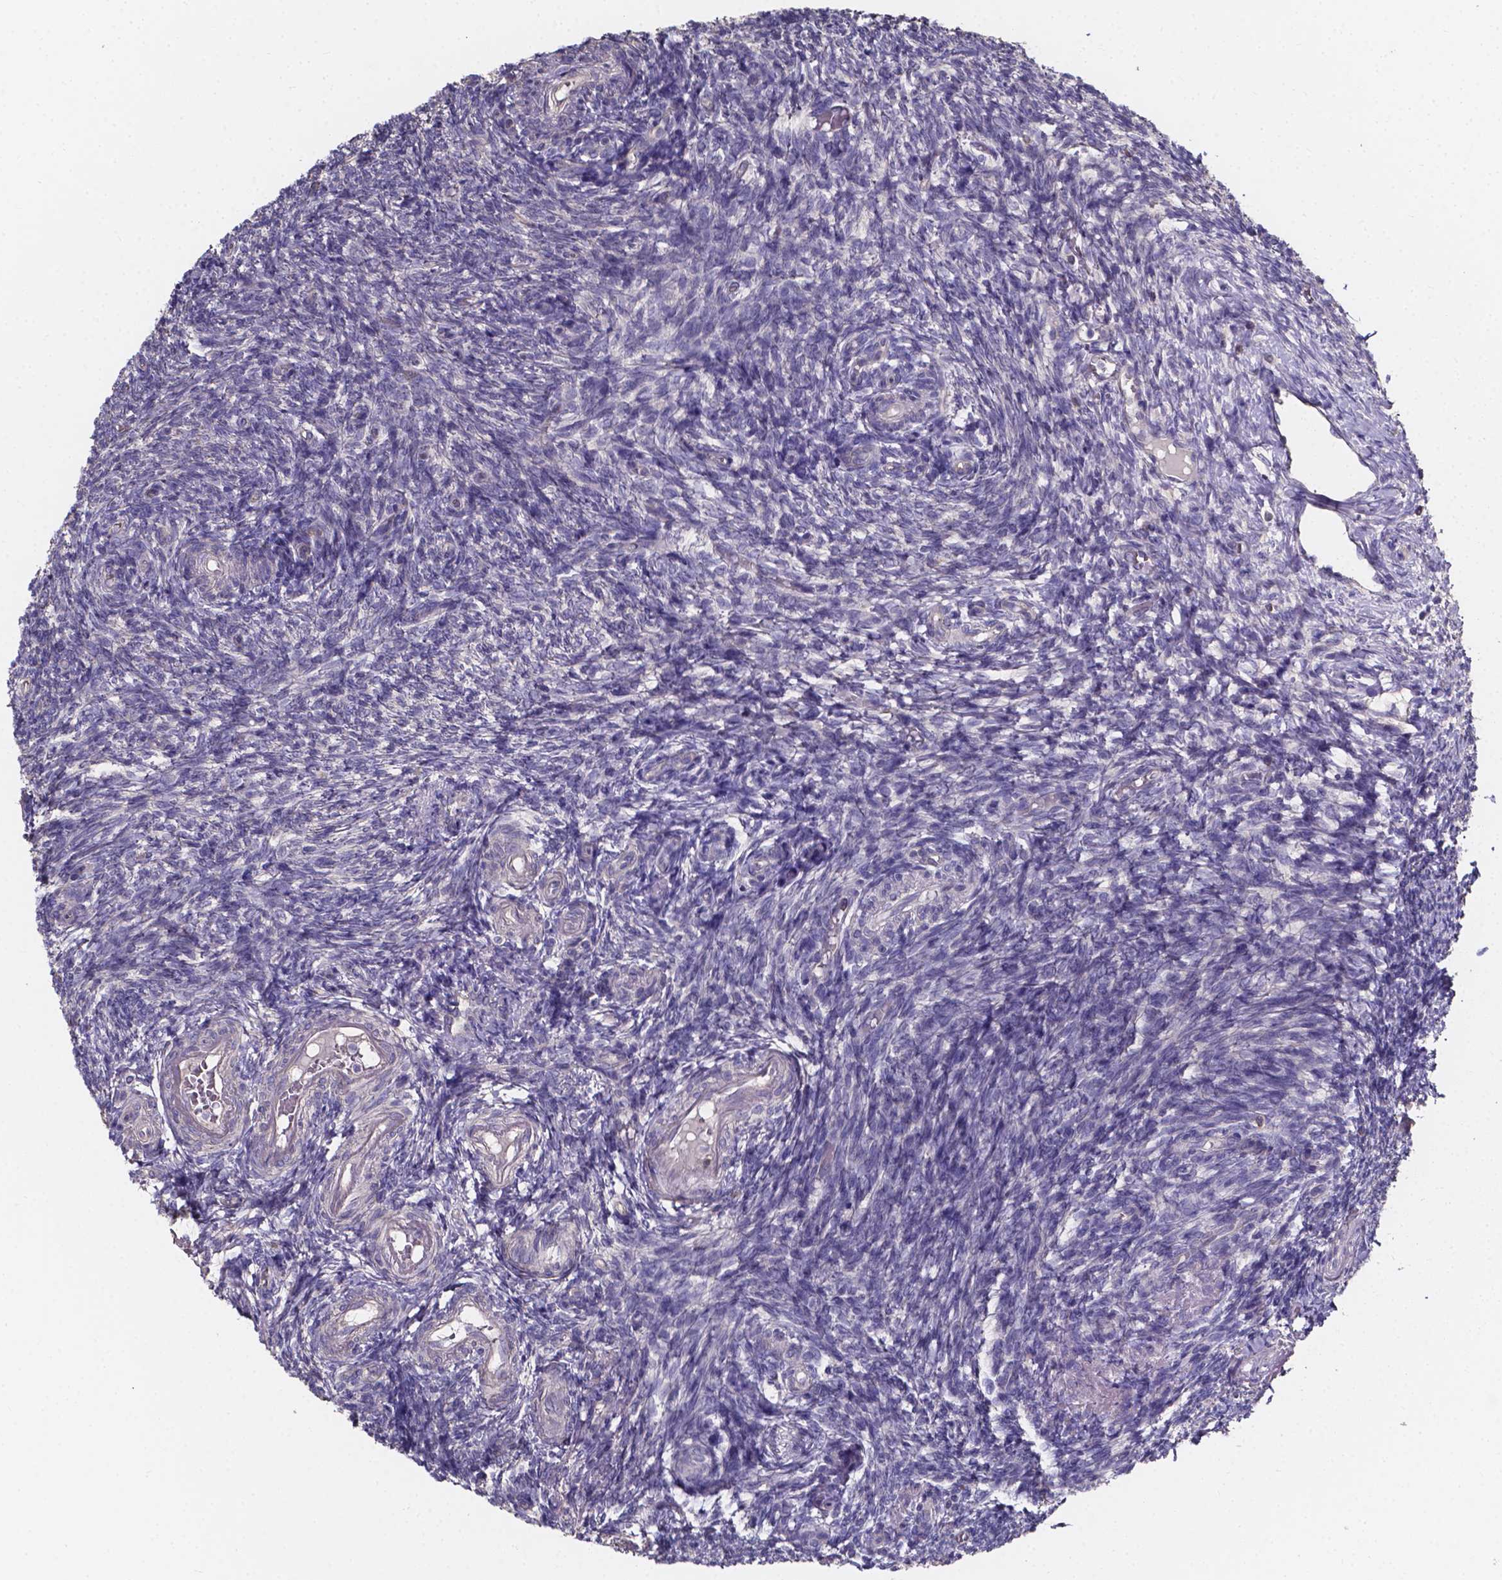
{"staining": {"intensity": "negative", "quantity": "none", "location": "none"}, "tissue": "ovary", "cell_type": "Ovarian stroma cells", "image_type": "normal", "snomed": [{"axis": "morphology", "description": "Normal tissue, NOS"}, {"axis": "topography", "description": "Ovary"}], "caption": "Immunohistochemistry (IHC) of unremarkable ovary shows no positivity in ovarian stroma cells.", "gene": "THEMIS", "patient": {"sex": "female", "age": 39}}